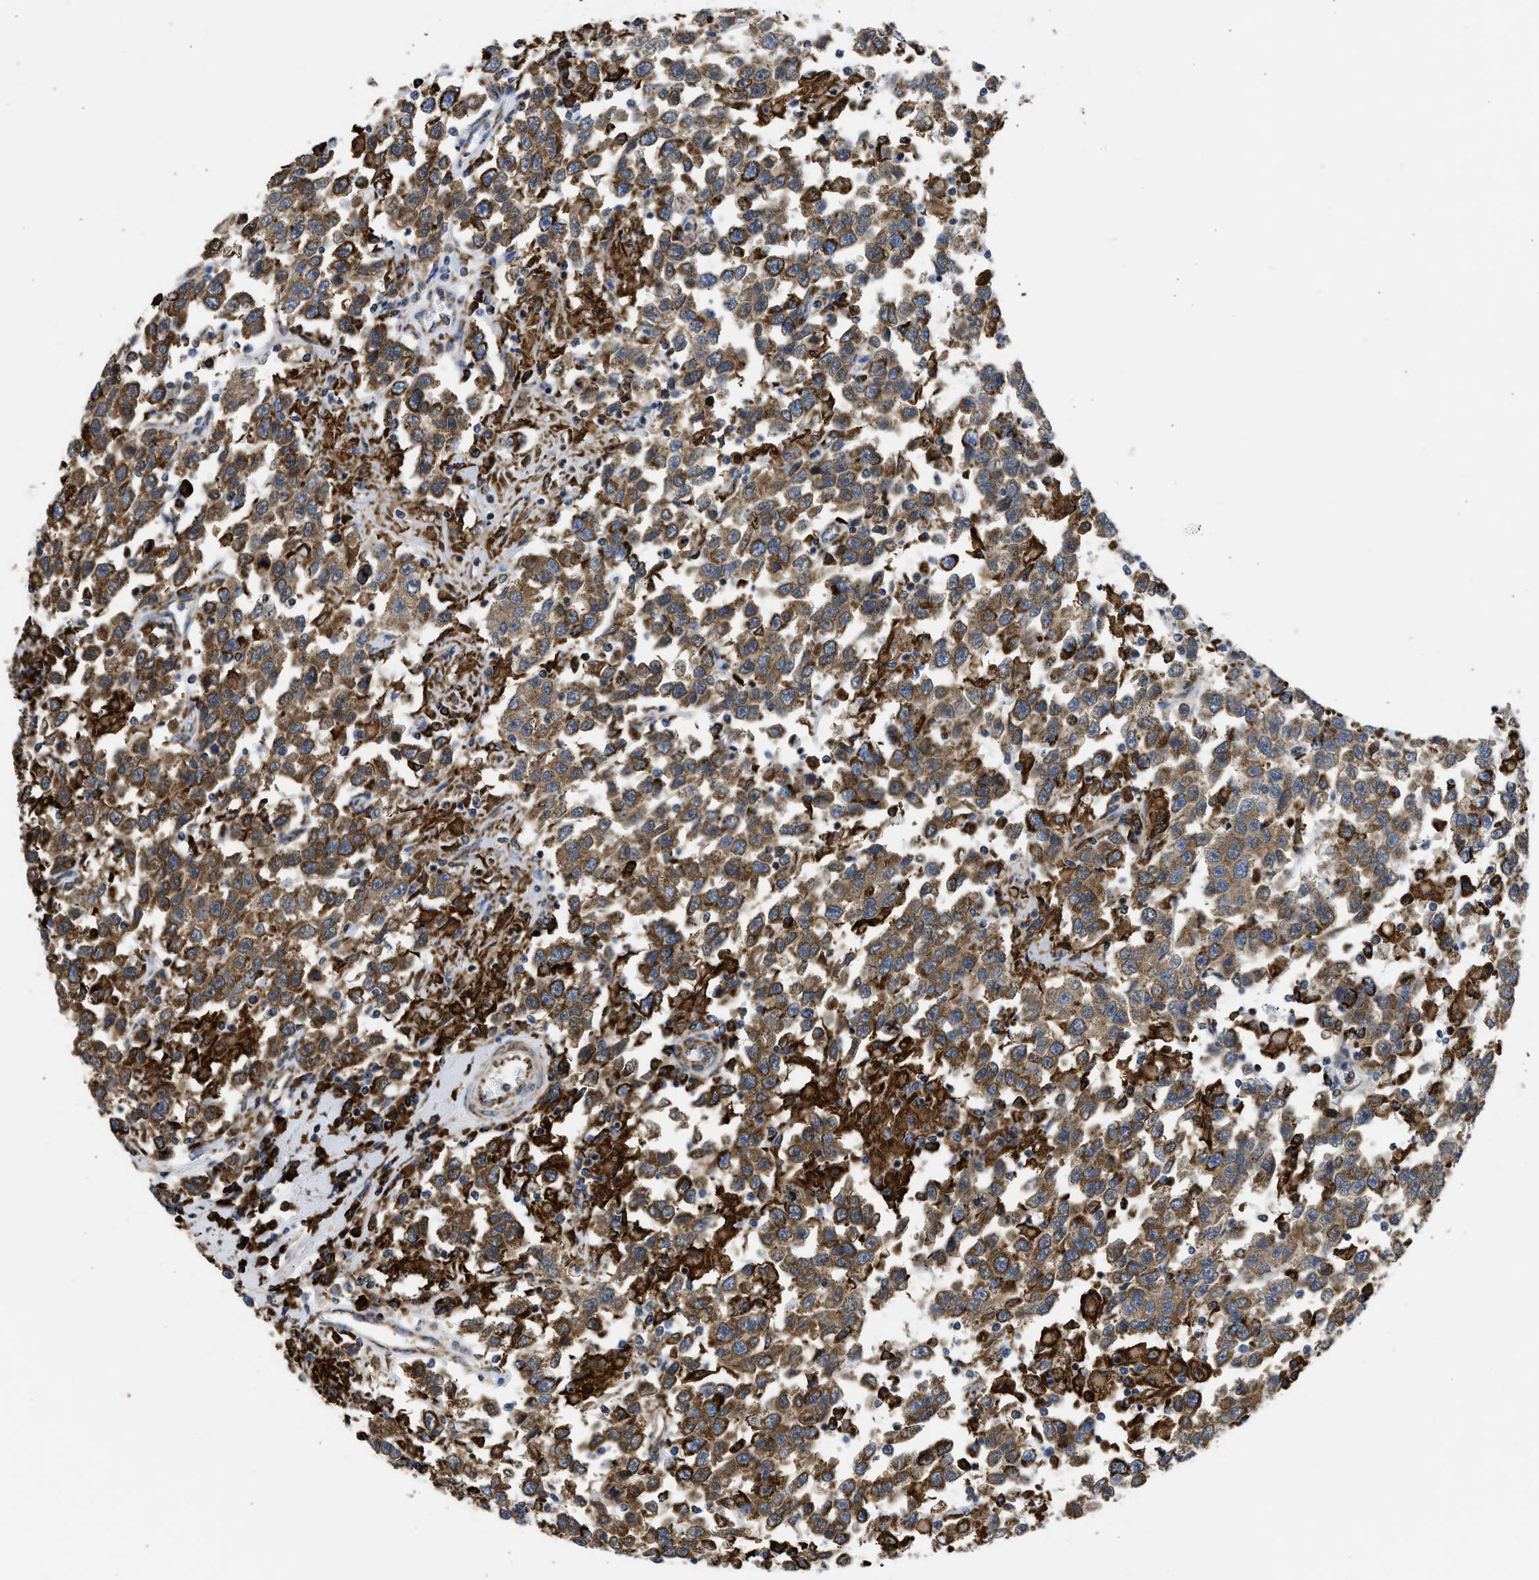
{"staining": {"intensity": "strong", "quantity": ">75%", "location": "cytoplasmic/membranous"}, "tissue": "testis cancer", "cell_type": "Tumor cells", "image_type": "cancer", "snomed": [{"axis": "morphology", "description": "Seminoma, NOS"}, {"axis": "topography", "description": "Testis"}], "caption": "IHC (DAB (3,3'-diaminobenzidine)) staining of testis cancer (seminoma) shows strong cytoplasmic/membranous protein positivity in approximately >75% of tumor cells. Using DAB (brown) and hematoxylin (blue) stains, captured at high magnification using brightfield microscopy.", "gene": "CYCS", "patient": {"sex": "male", "age": 41}}